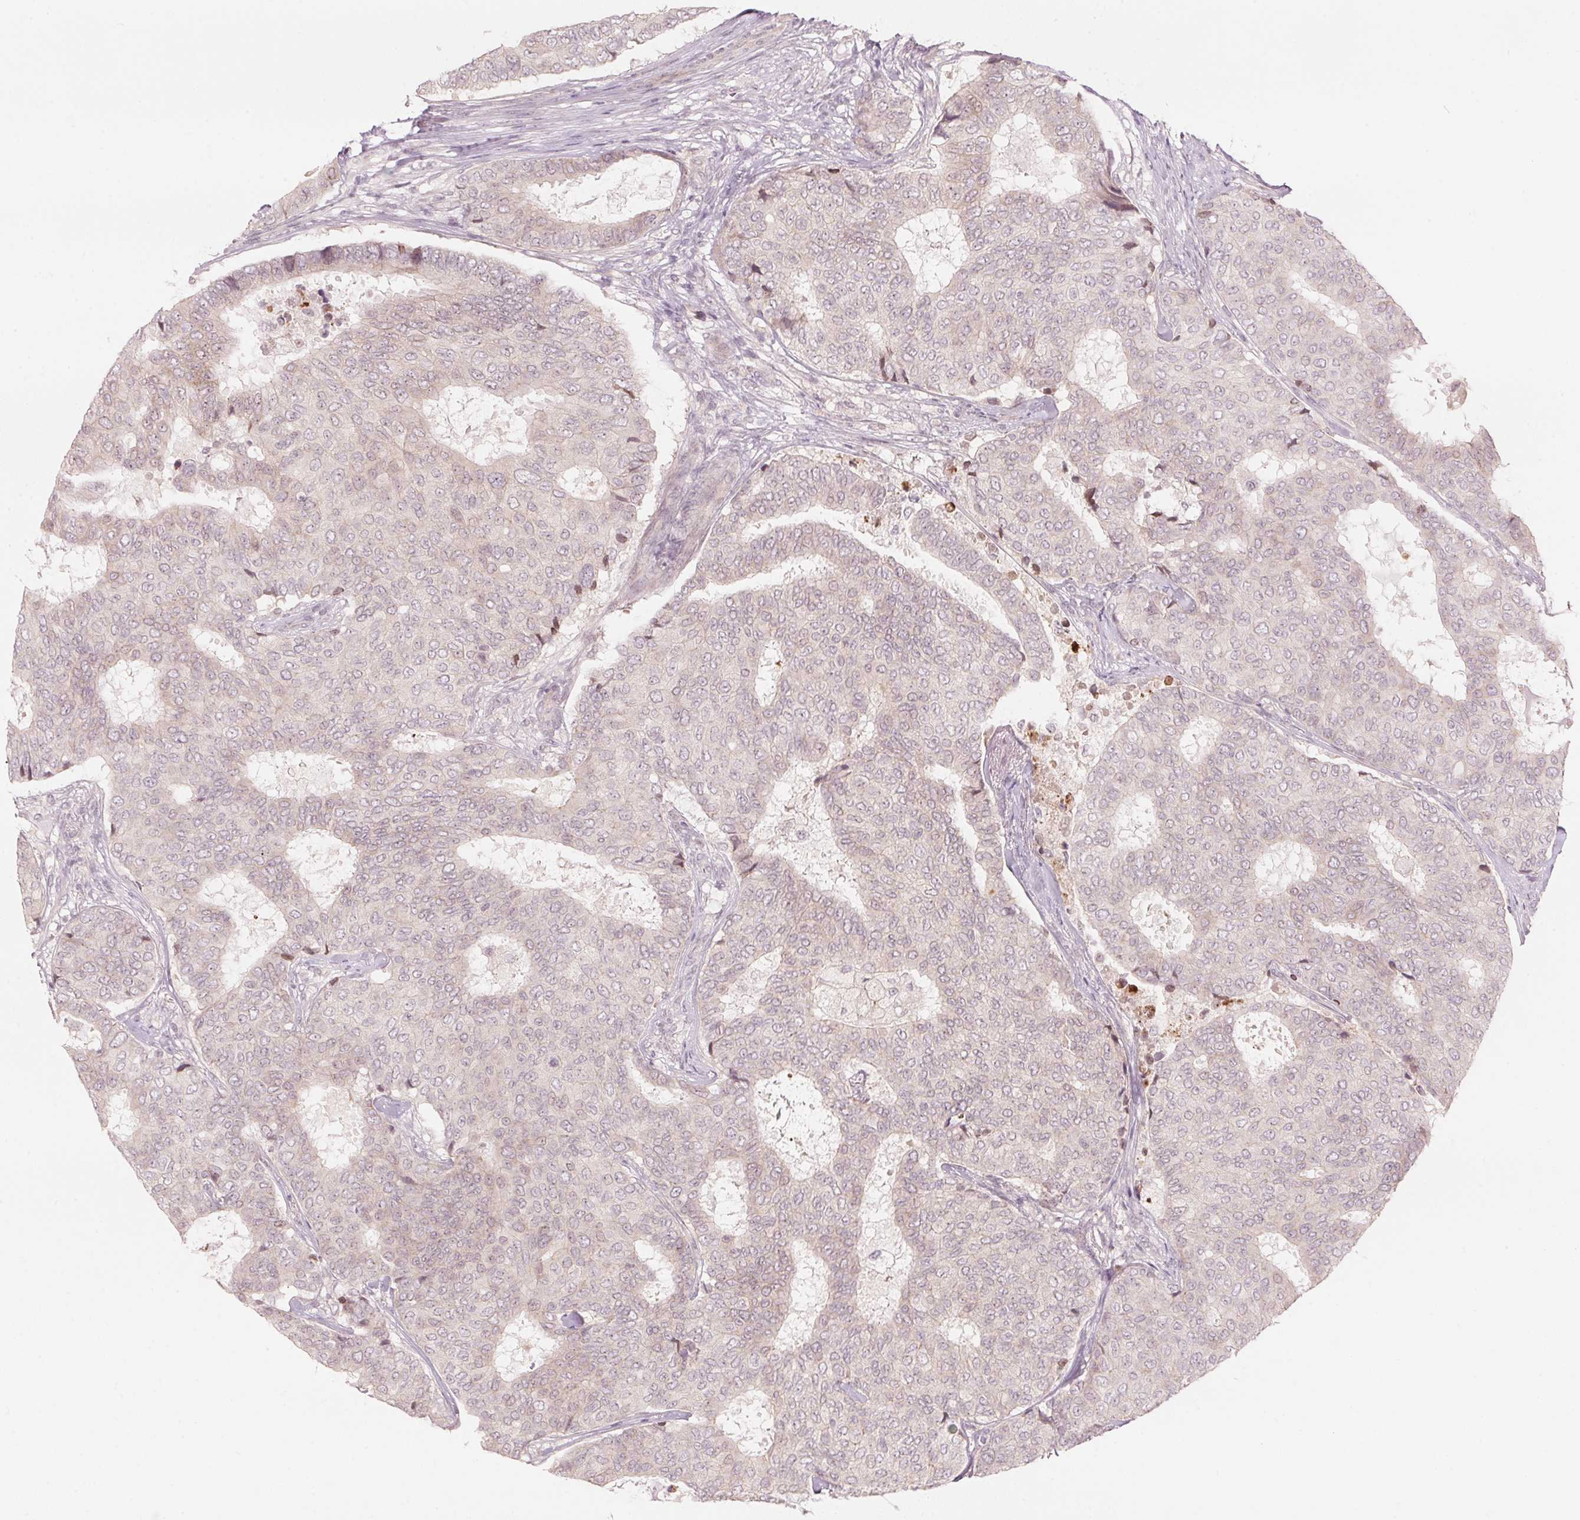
{"staining": {"intensity": "weak", "quantity": "<25%", "location": "cytoplasmic/membranous"}, "tissue": "breast cancer", "cell_type": "Tumor cells", "image_type": "cancer", "snomed": [{"axis": "morphology", "description": "Duct carcinoma"}, {"axis": "topography", "description": "Breast"}], "caption": "Immunohistochemical staining of human infiltrating ductal carcinoma (breast) displays no significant positivity in tumor cells. (Brightfield microscopy of DAB immunohistochemistry at high magnification).", "gene": "TMED6", "patient": {"sex": "female", "age": 75}}